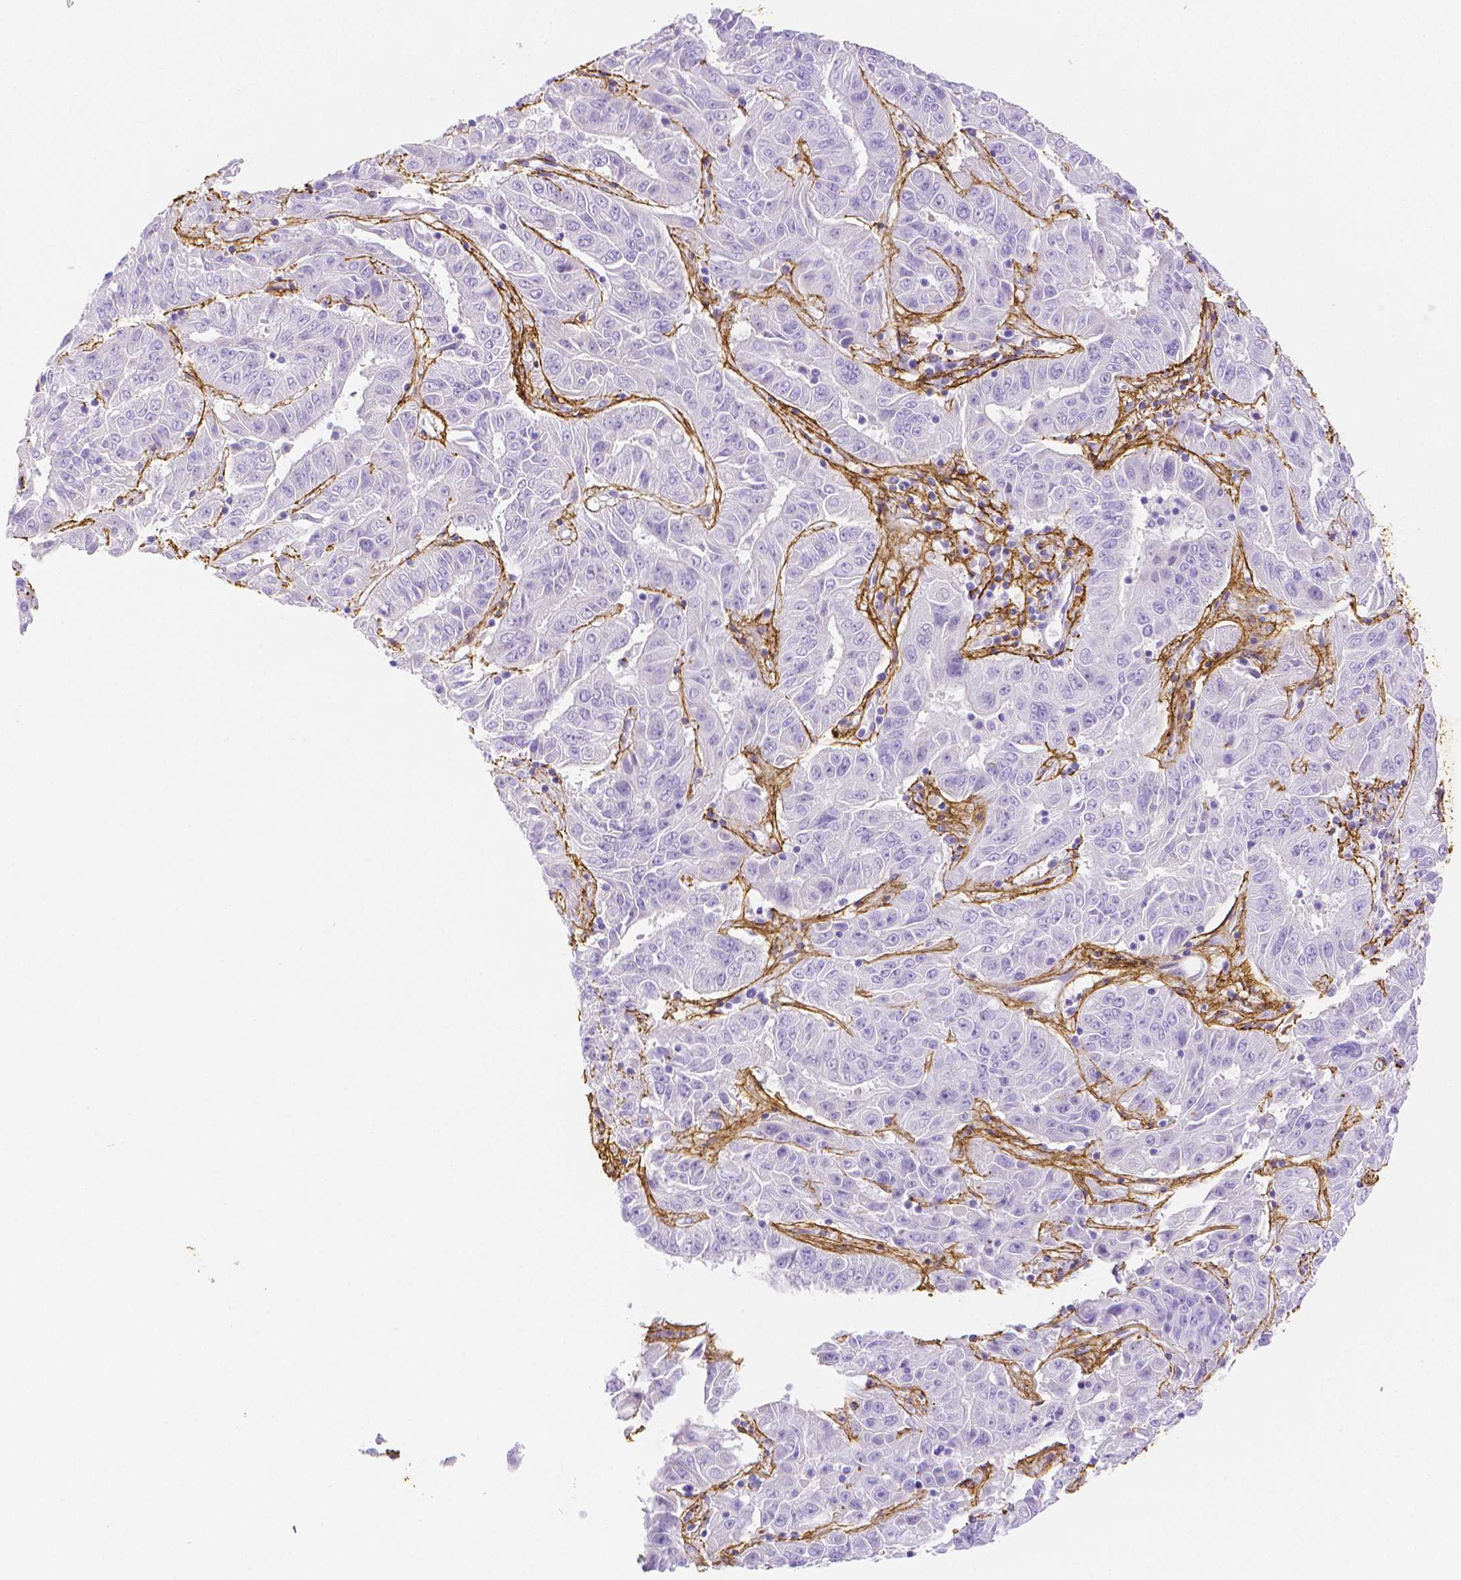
{"staining": {"intensity": "negative", "quantity": "none", "location": "none"}, "tissue": "pancreatic cancer", "cell_type": "Tumor cells", "image_type": "cancer", "snomed": [{"axis": "morphology", "description": "Adenocarcinoma, NOS"}, {"axis": "topography", "description": "Pancreas"}], "caption": "A histopathology image of adenocarcinoma (pancreatic) stained for a protein displays no brown staining in tumor cells.", "gene": "FBN1", "patient": {"sex": "male", "age": 63}}